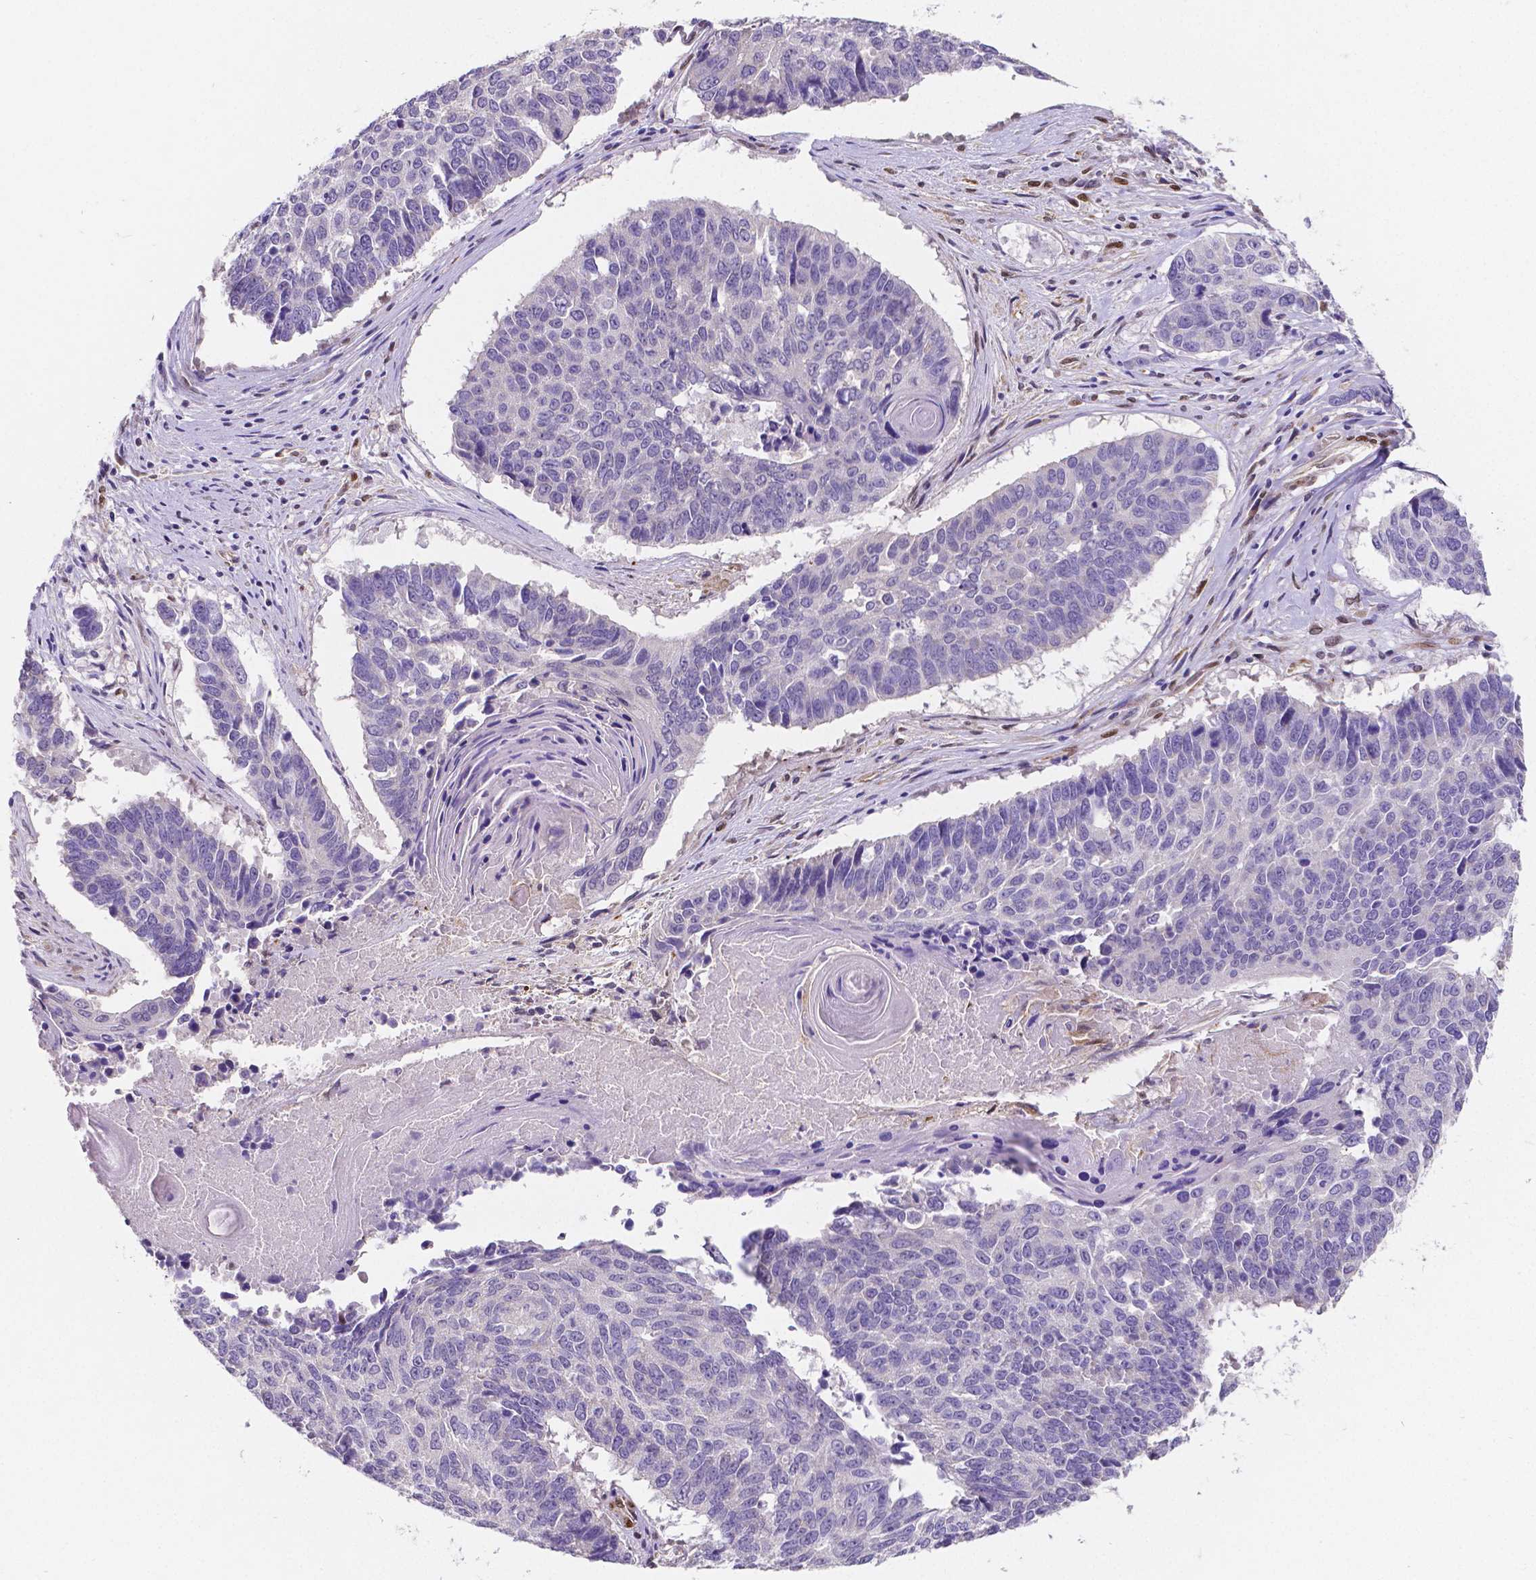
{"staining": {"intensity": "negative", "quantity": "none", "location": "none"}, "tissue": "lung cancer", "cell_type": "Tumor cells", "image_type": "cancer", "snomed": [{"axis": "morphology", "description": "Squamous cell carcinoma, NOS"}, {"axis": "topography", "description": "Lung"}], "caption": "Immunohistochemistry histopathology image of neoplastic tissue: human lung cancer (squamous cell carcinoma) stained with DAB demonstrates no significant protein positivity in tumor cells.", "gene": "MEF2C", "patient": {"sex": "male", "age": 73}}